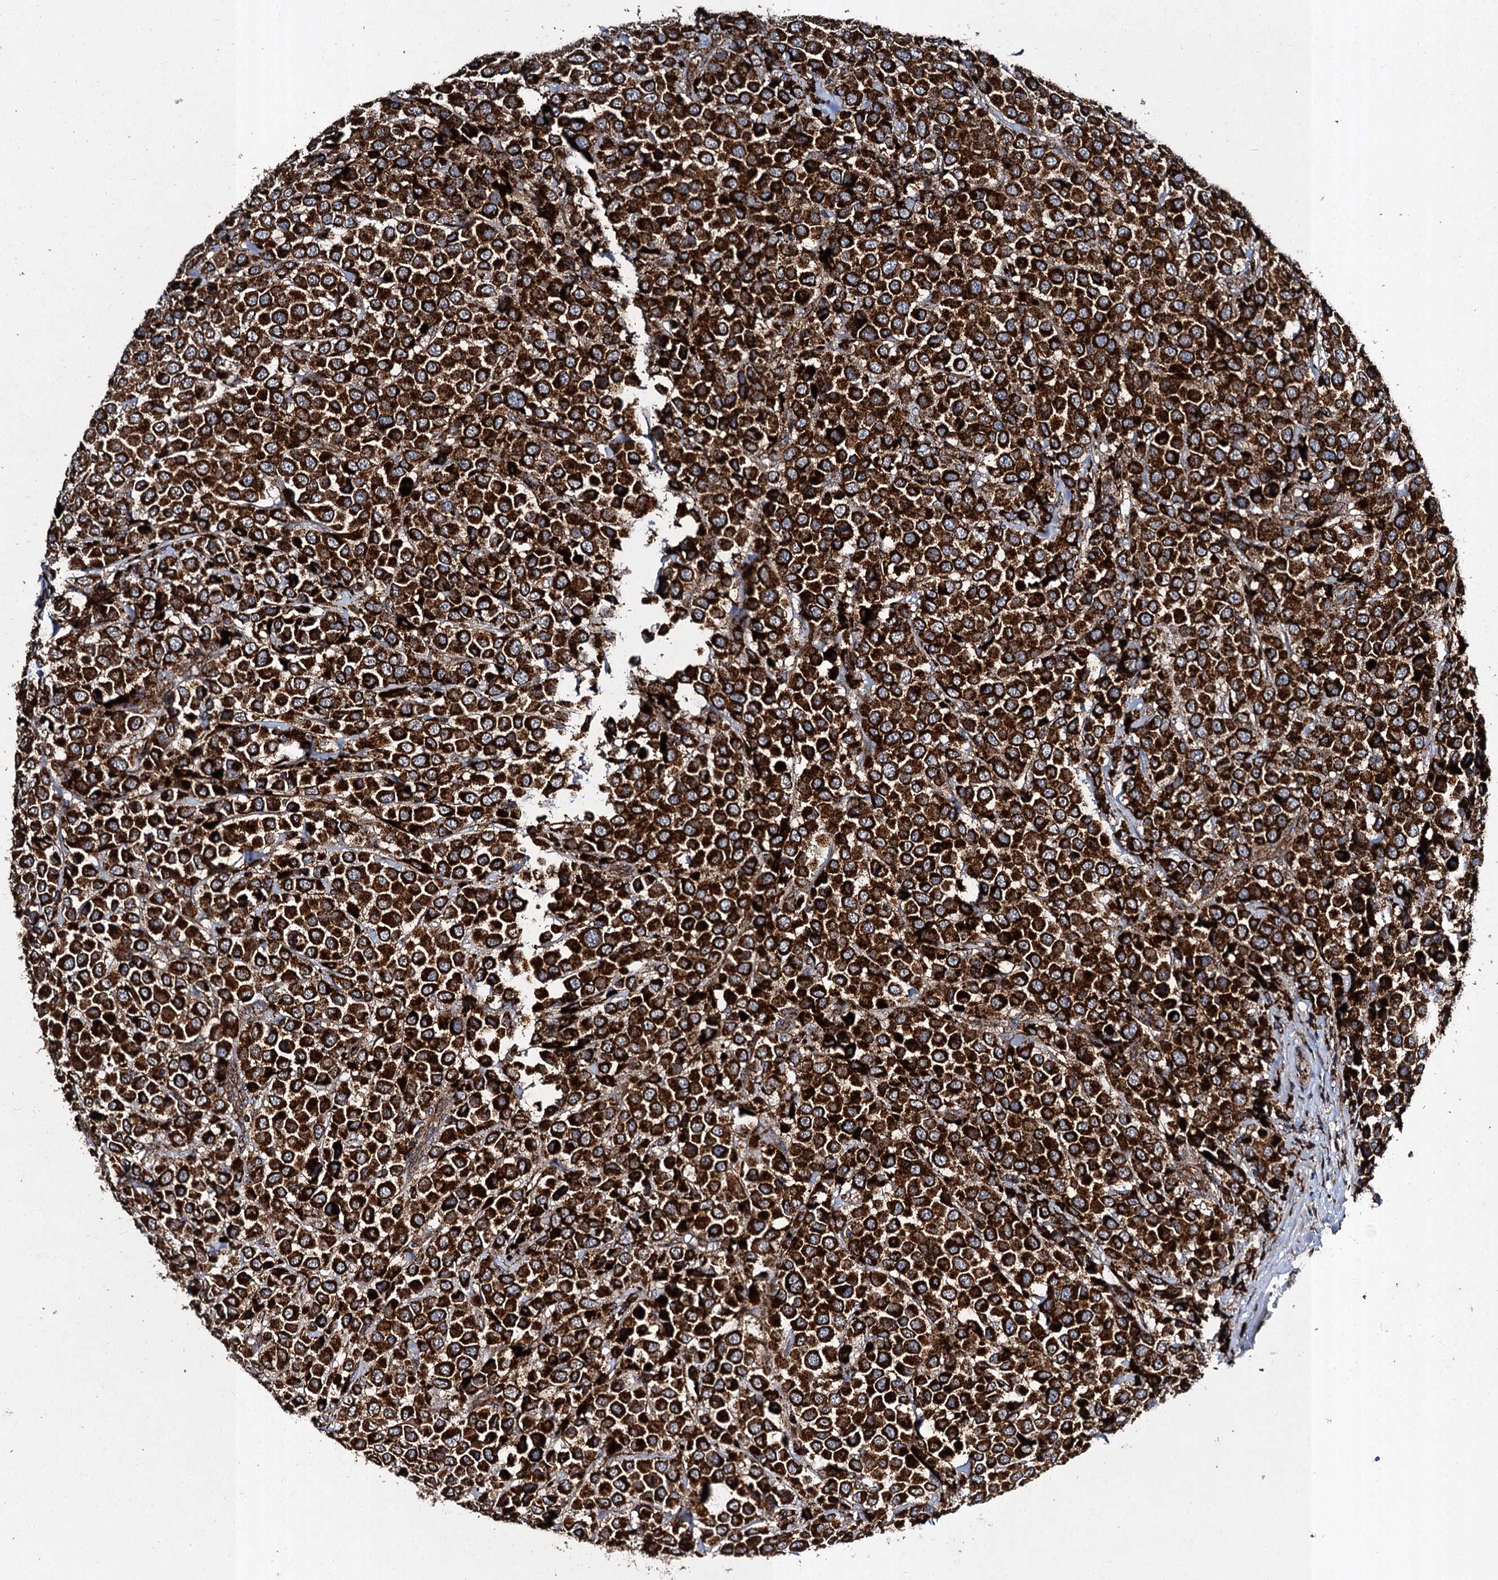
{"staining": {"intensity": "strong", "quantity": ">75%", "location": "cytoplasmic/membranous"}, "tissue": "breast cancer", "cell_type": "Tumor cells", "image_type": "cancer", "snomed": [{"axis": "morphology", "description": "Duct carcinoma"}, {"axis": "topography", "description": "Breast"}], "caption": "Protein staining of breast cancer (infiltrating ductal carcinoma) tissue demonstrates strong cytoplasmic/membranous staining in about >75% of tumor cells. (IHC, brightfield microscopy, high magnification).", "gene": "GBA1", "patient": {"sex": "female", "age": 61}}